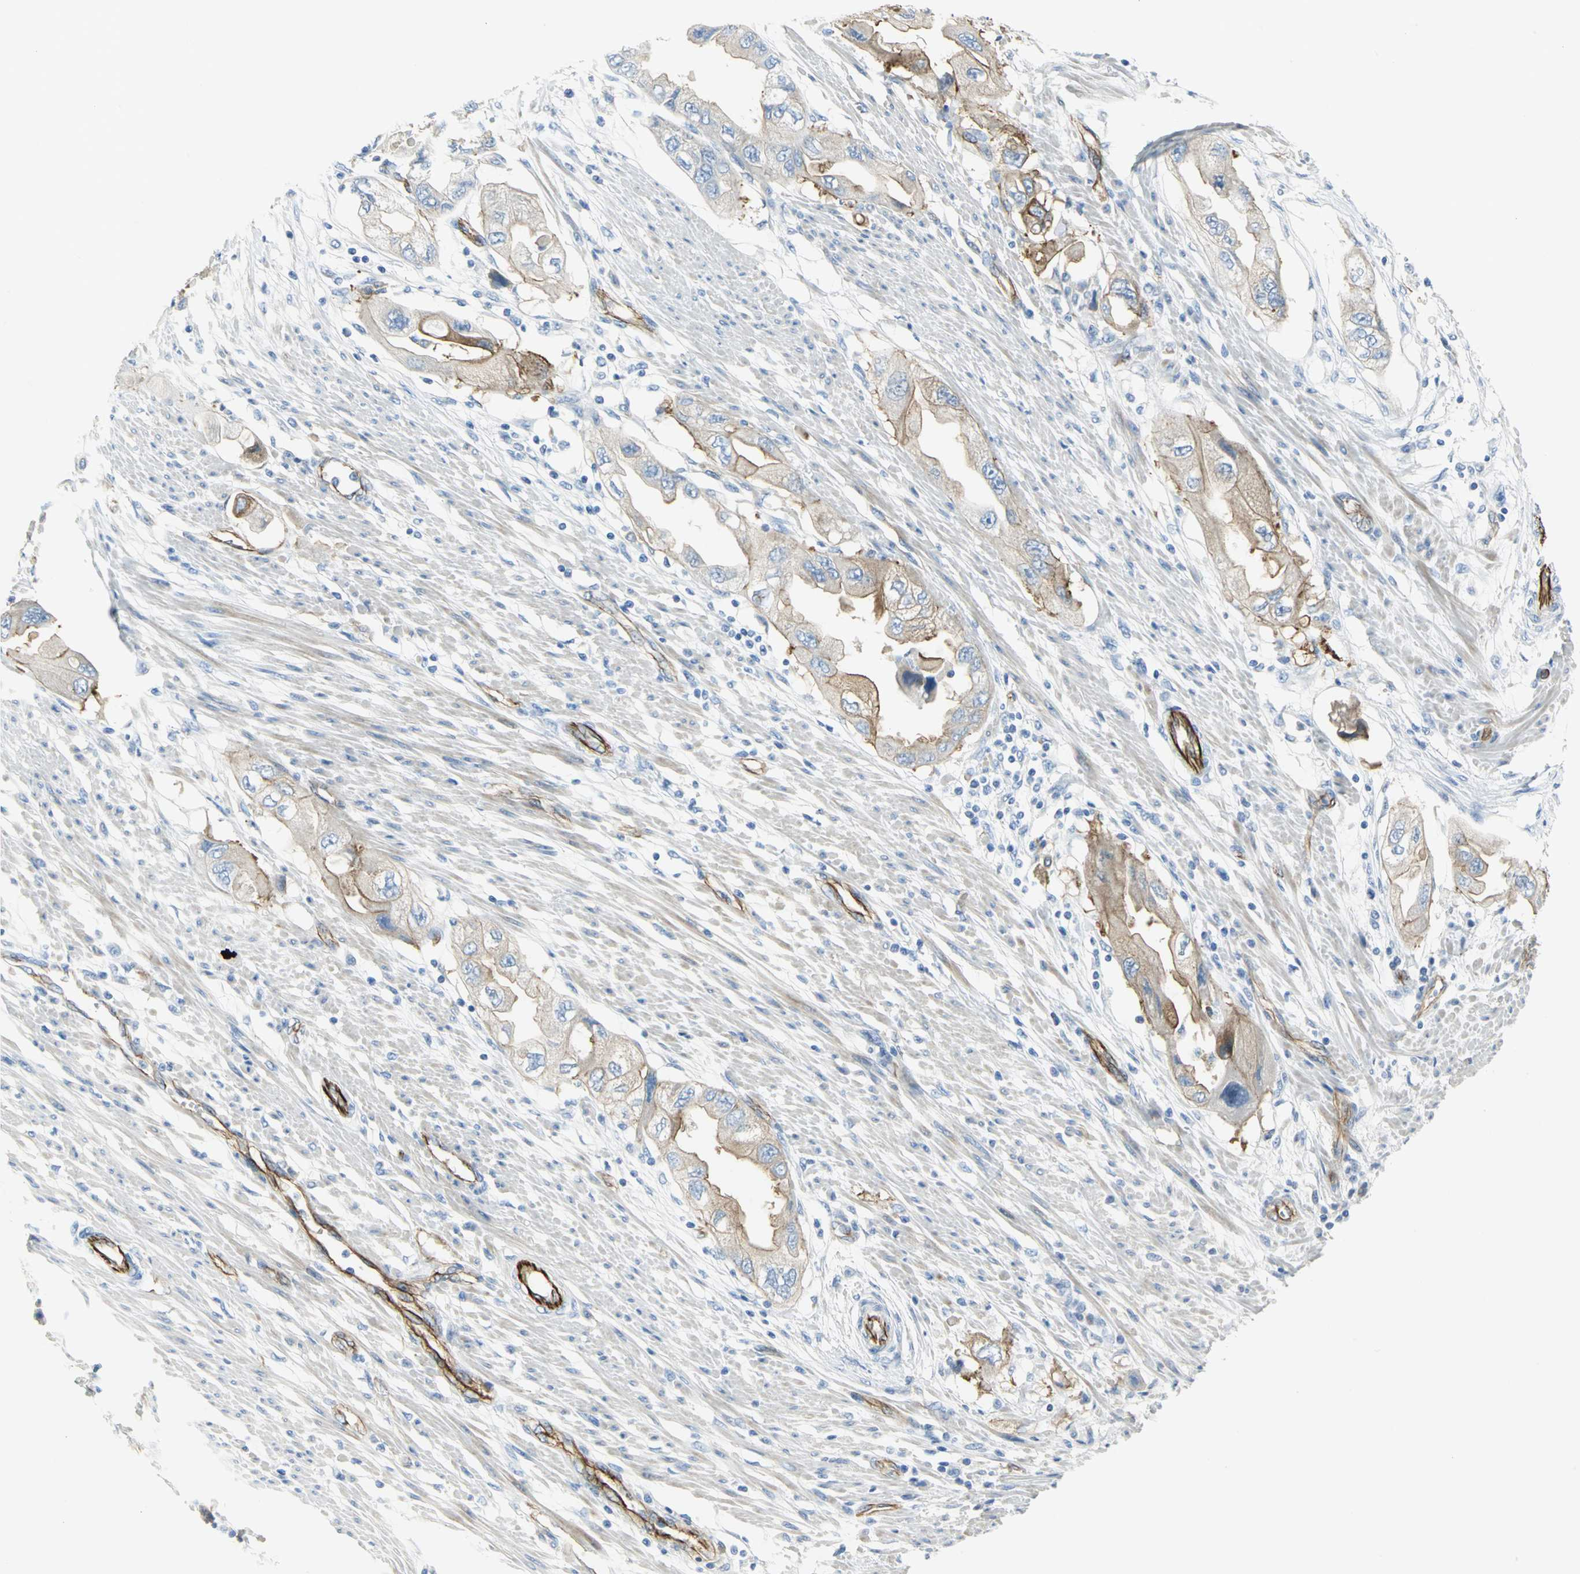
{"staining": {"intensity": "moderate", "quantity": "25%-75%", "location": "cytoplasmic/membranous"}, "tissue": "endometrial cancer", "cell_type": "Tumor cells", "image_type": "cancer", "snomed": [{"axis": "morphology", "description": "Adenocarcinoma, NOS"}, {"axis": "topography", "description": "Endometrium"}], "caption": "Adenocarcinoma (endometrial) stained for a protein (brown) shows moderate cytoplasmic/membranous positive positivity in approximately 25%-75% of tumor cells.", "gene": "FLNB", "patient": {"sex": "female", "age": 67}}